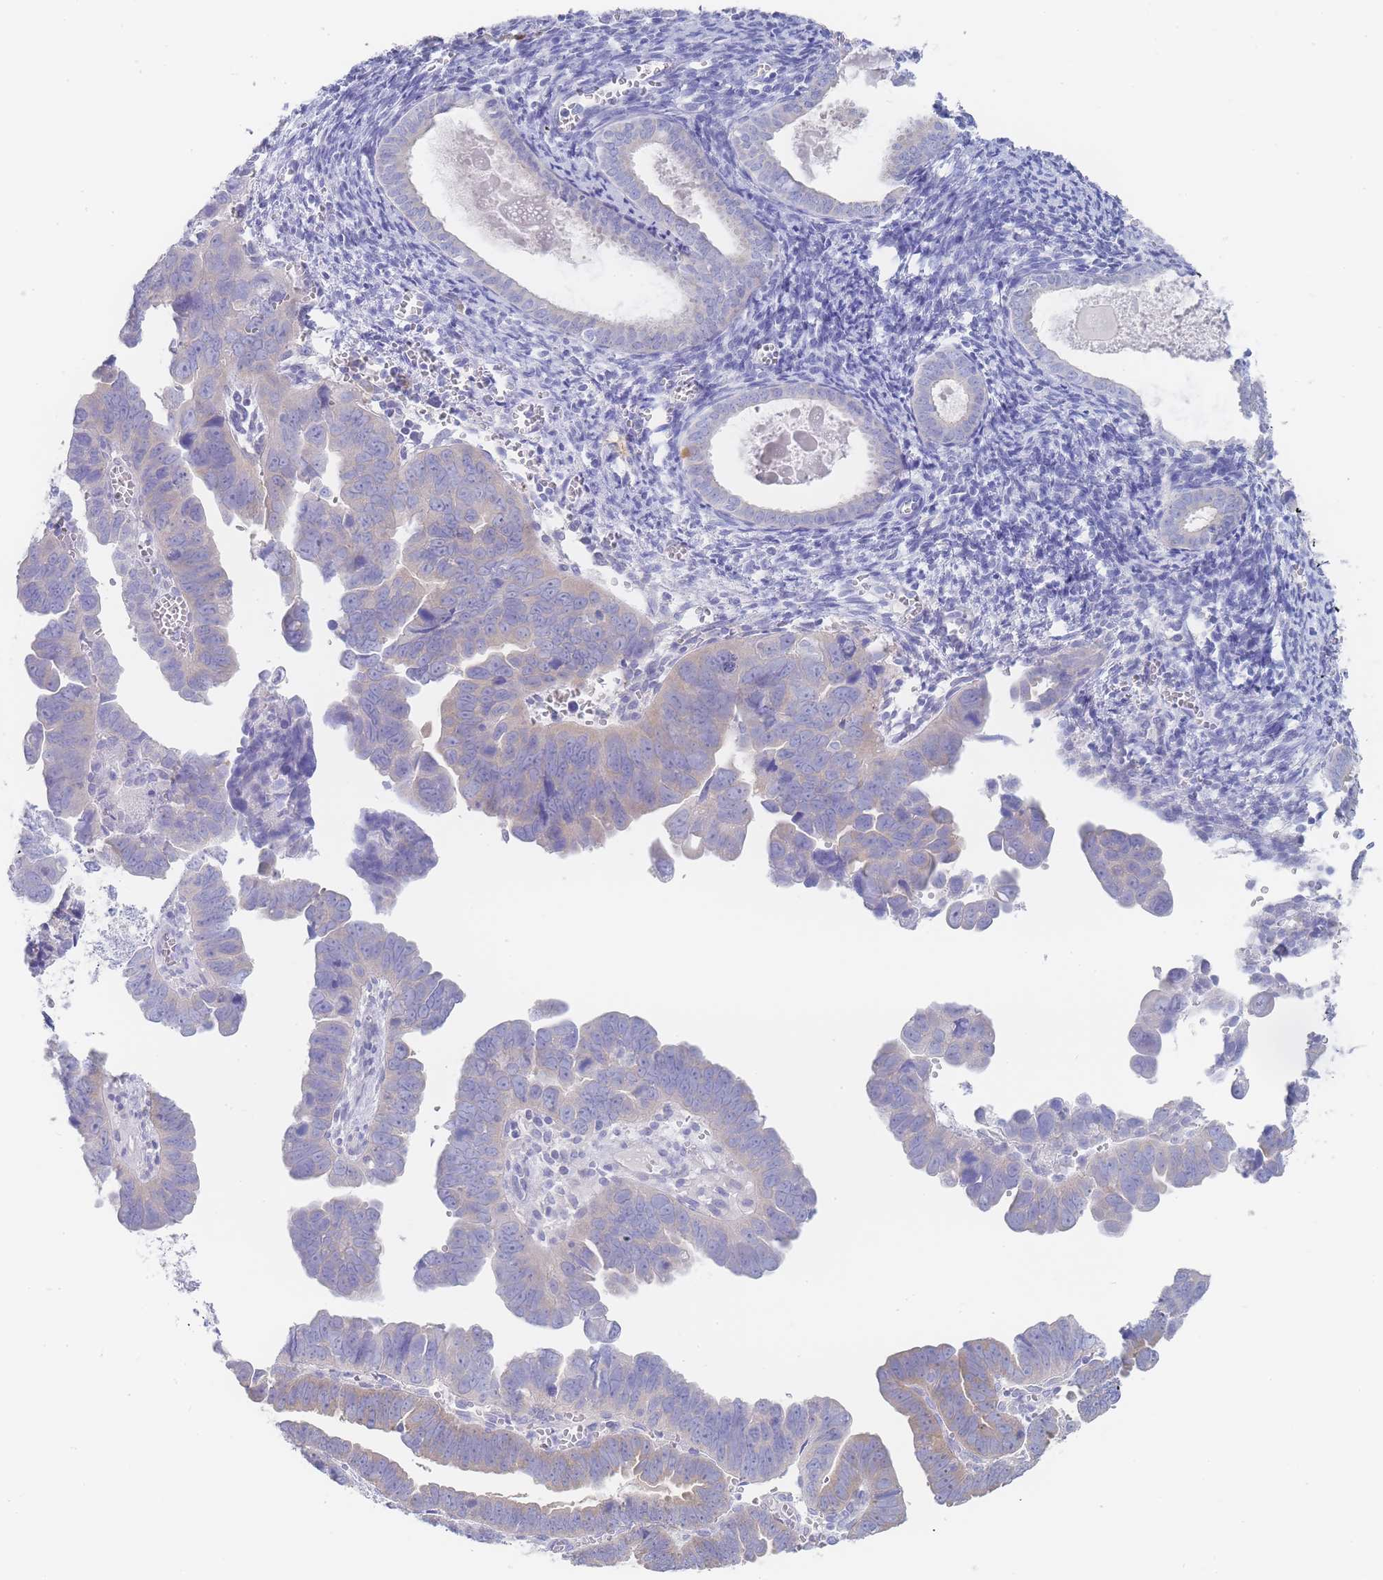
{"staining": {"intensity": "weak", "quantity": "<25%", "location": "cytoplasmic/membranous"}, "tissue": "endometrial cancer", "cell_type": "Tumor cells", "image_type": "cancer", "snomed": [{"axis": "morphology", "description": "Adenocarcinoma, NOS"}, {"axis": "topography", "description": "Endometrium"}], "caption": "Tumor cells are negative for brown protein staining in endometrial cancer. Nuclei are stained in blue.", "gene": "LZTFL1", "patient": {"sex": "female", "age": 75}}